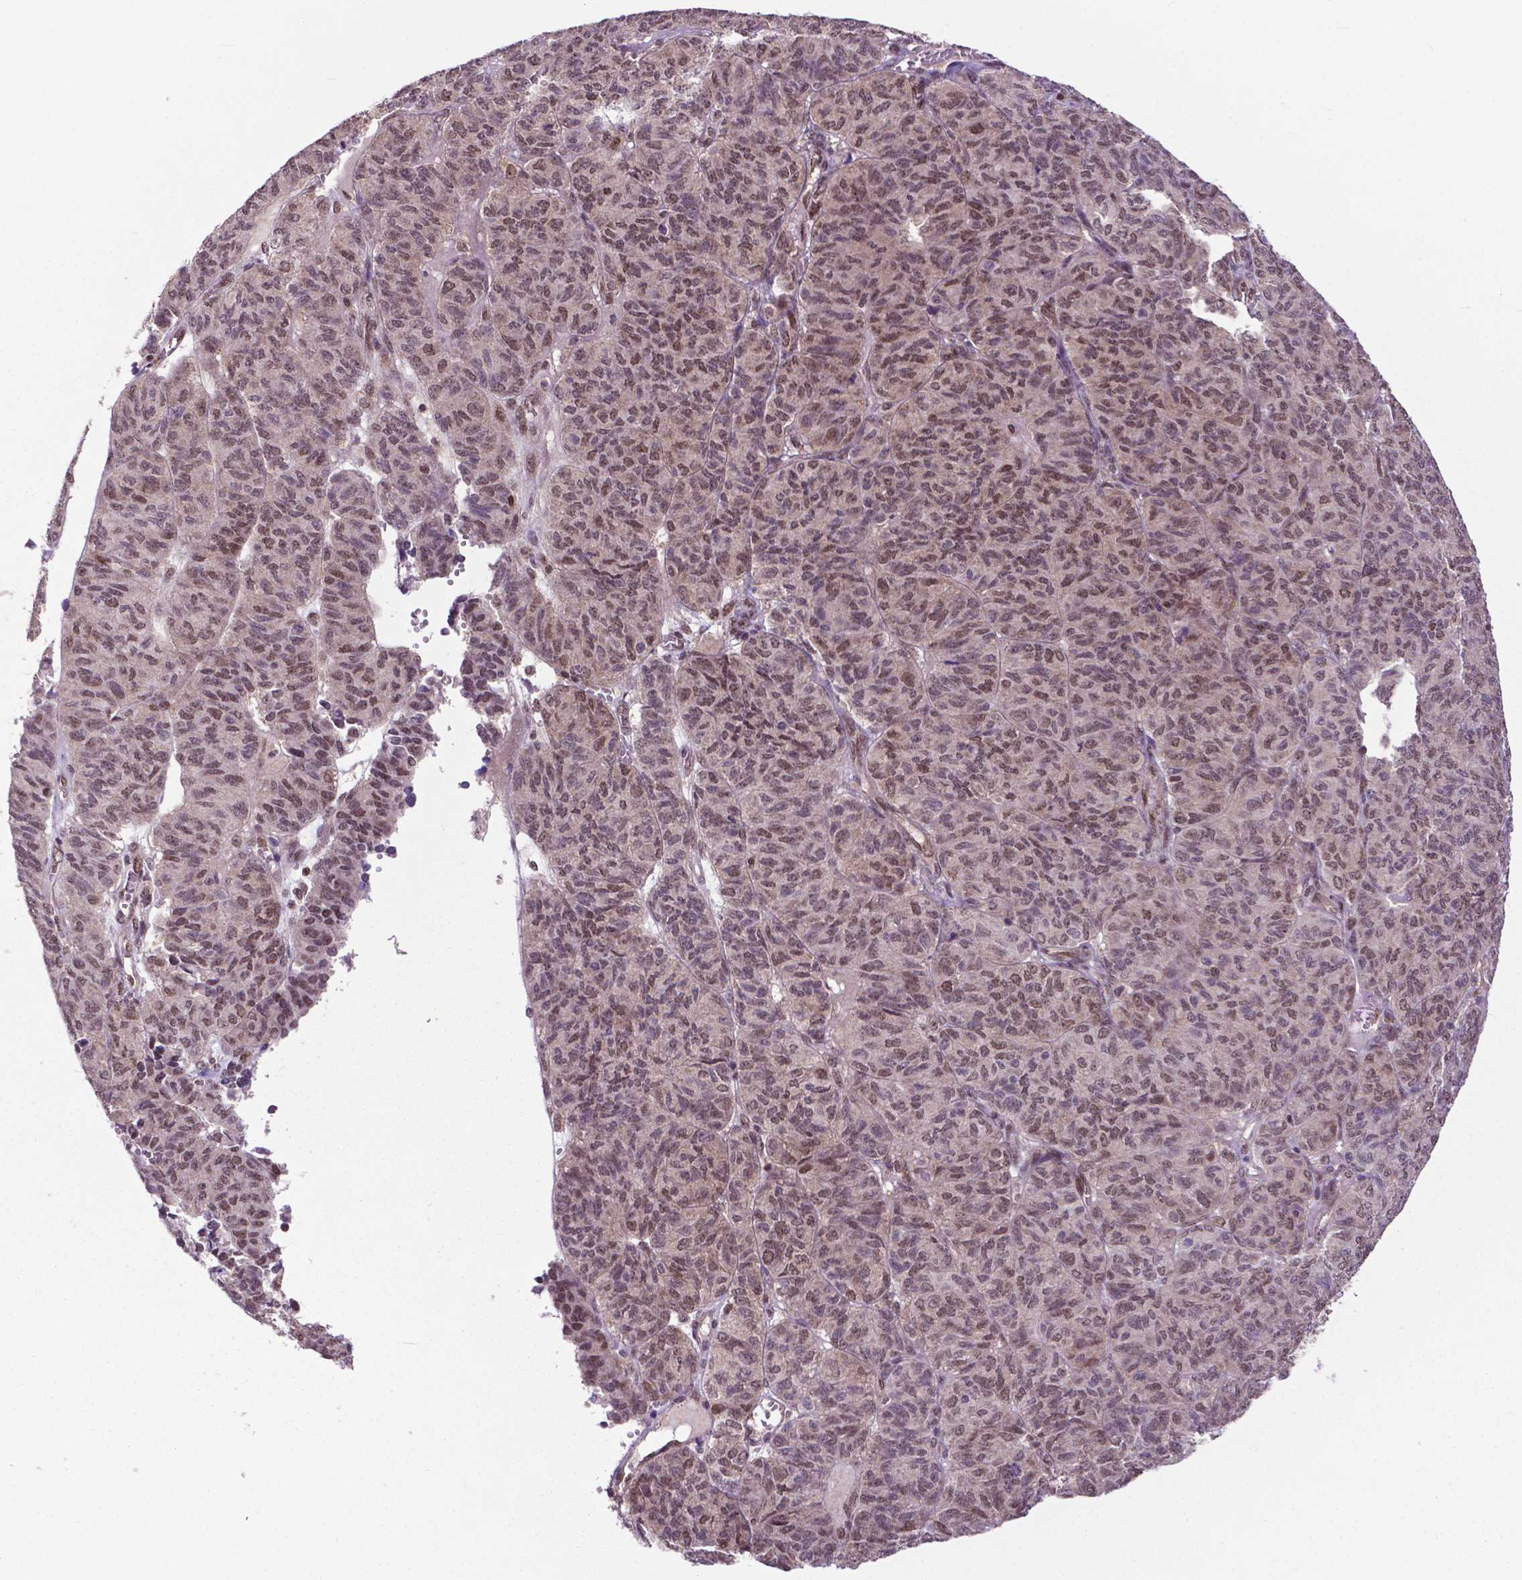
{"staining": {"intensity": "moderate", "quantity": ">75%", "location": "nuclear"}, "tissue": "ovarian cancer", "cell_type": "Tumor cells", "image_type": "cancer", "snomed": [{"axis": "morphology", "description": "Carcinoma, endometroid"}, {"axis": "topography", "description": "Ovary"}], "caption": "This is a micrograph of immunohistochemistry (IHC) staining of ovarian cancer (endometroid carcinoma), which shows moderate positivity in the nuclear of tumor cells.", "gene": "FAF1", "patient": {"sex": "female", "age": 80}}